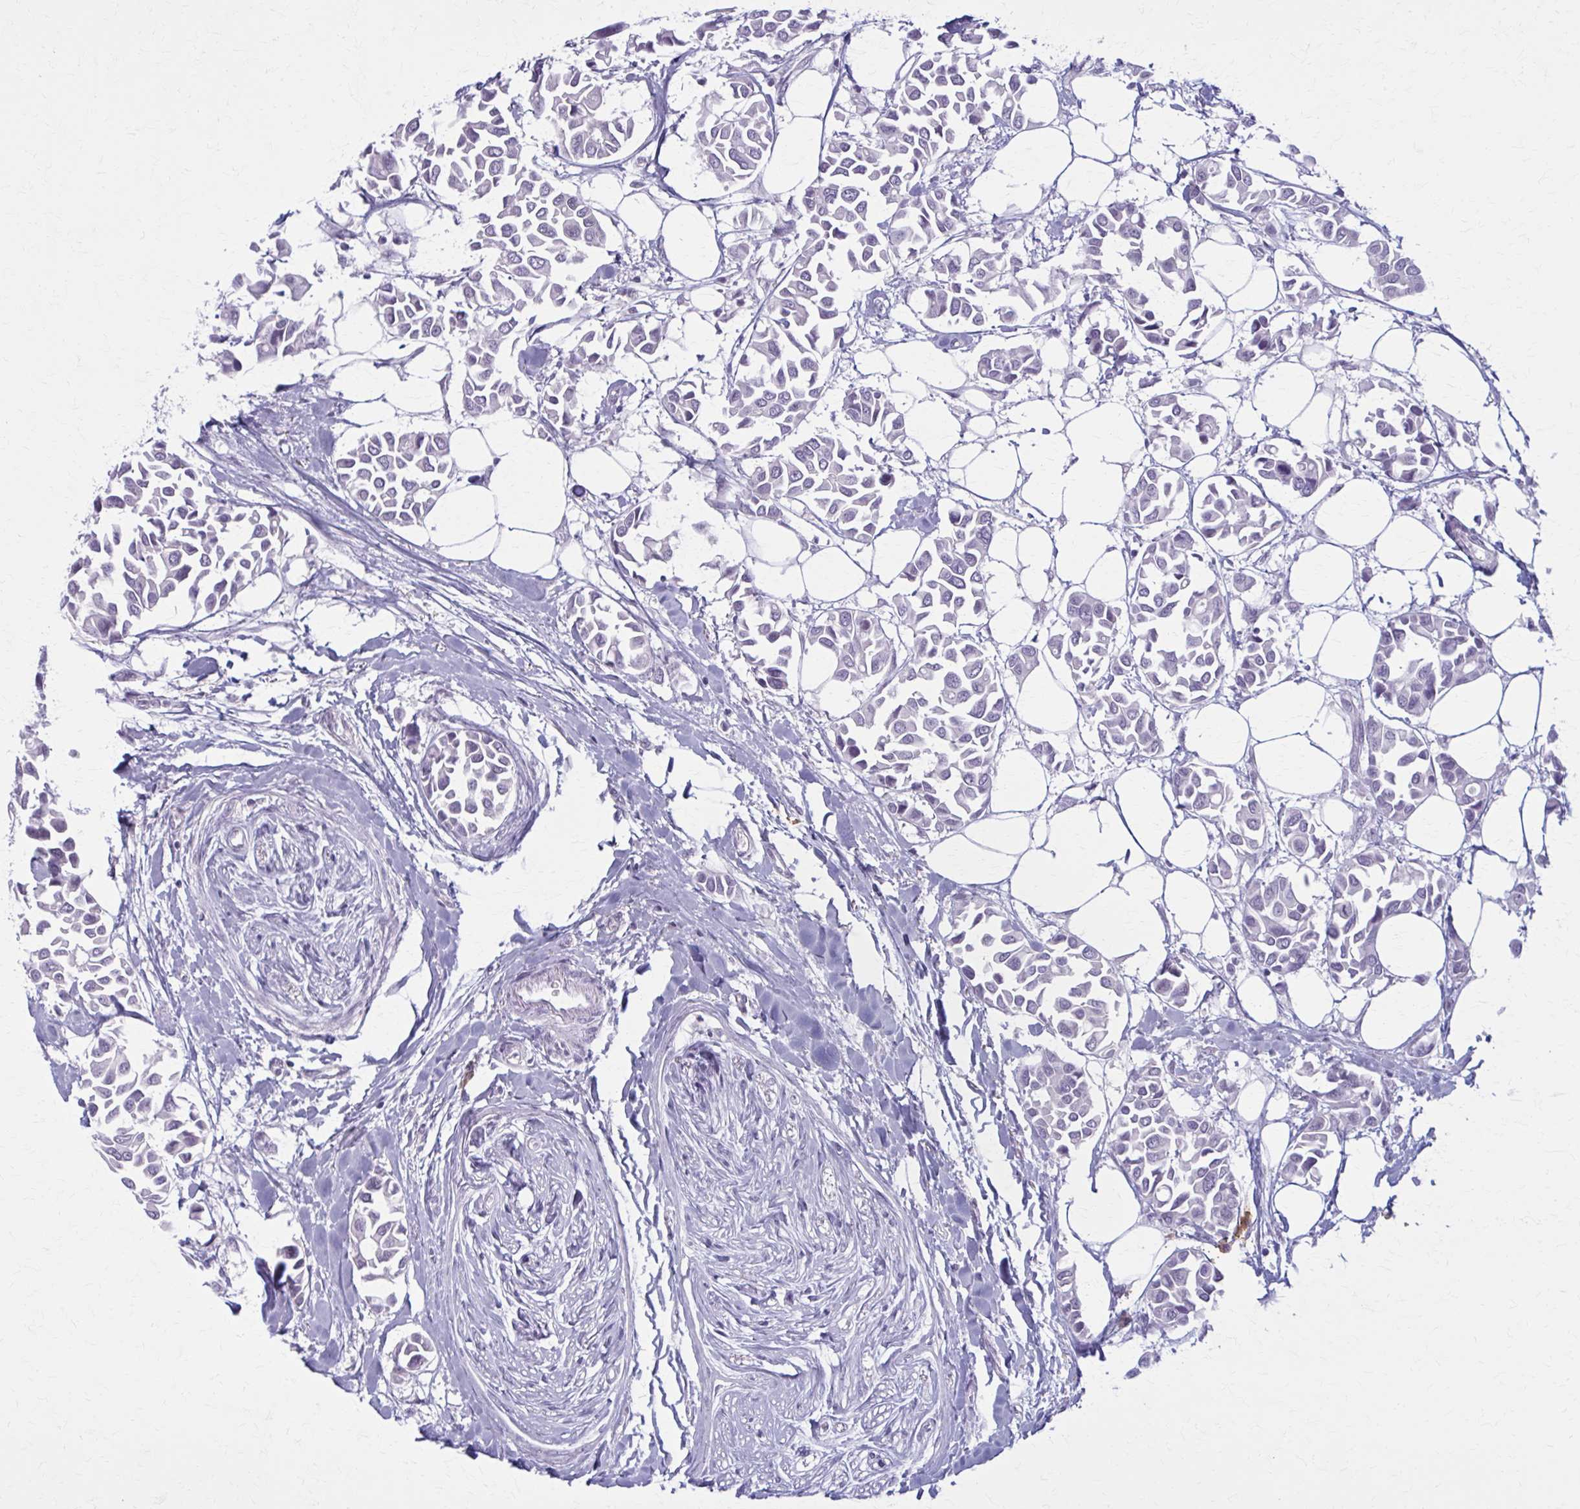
{"staining": {"intensity": "negative", "quantity": "none", "location": "none"}, "tissue": "breast cancer", "cell_type": "Tumor cells", "image_type": "cancer", "snomed": [{"axis": "morphology", "description": "Duct carcinoma"}, {"axis": "topography", "description": "Breast"}], "caption": "High magnification brightfield microscopy of intraductal carcinoma (breast) stained with DAB (3,3'-diaminobenzidine) (brown) and counterstained with hematoxylin (blue): tumor cells show no significant positivity.", "gene": "CD38", "patient": {"sex": "female", "age": 54}}